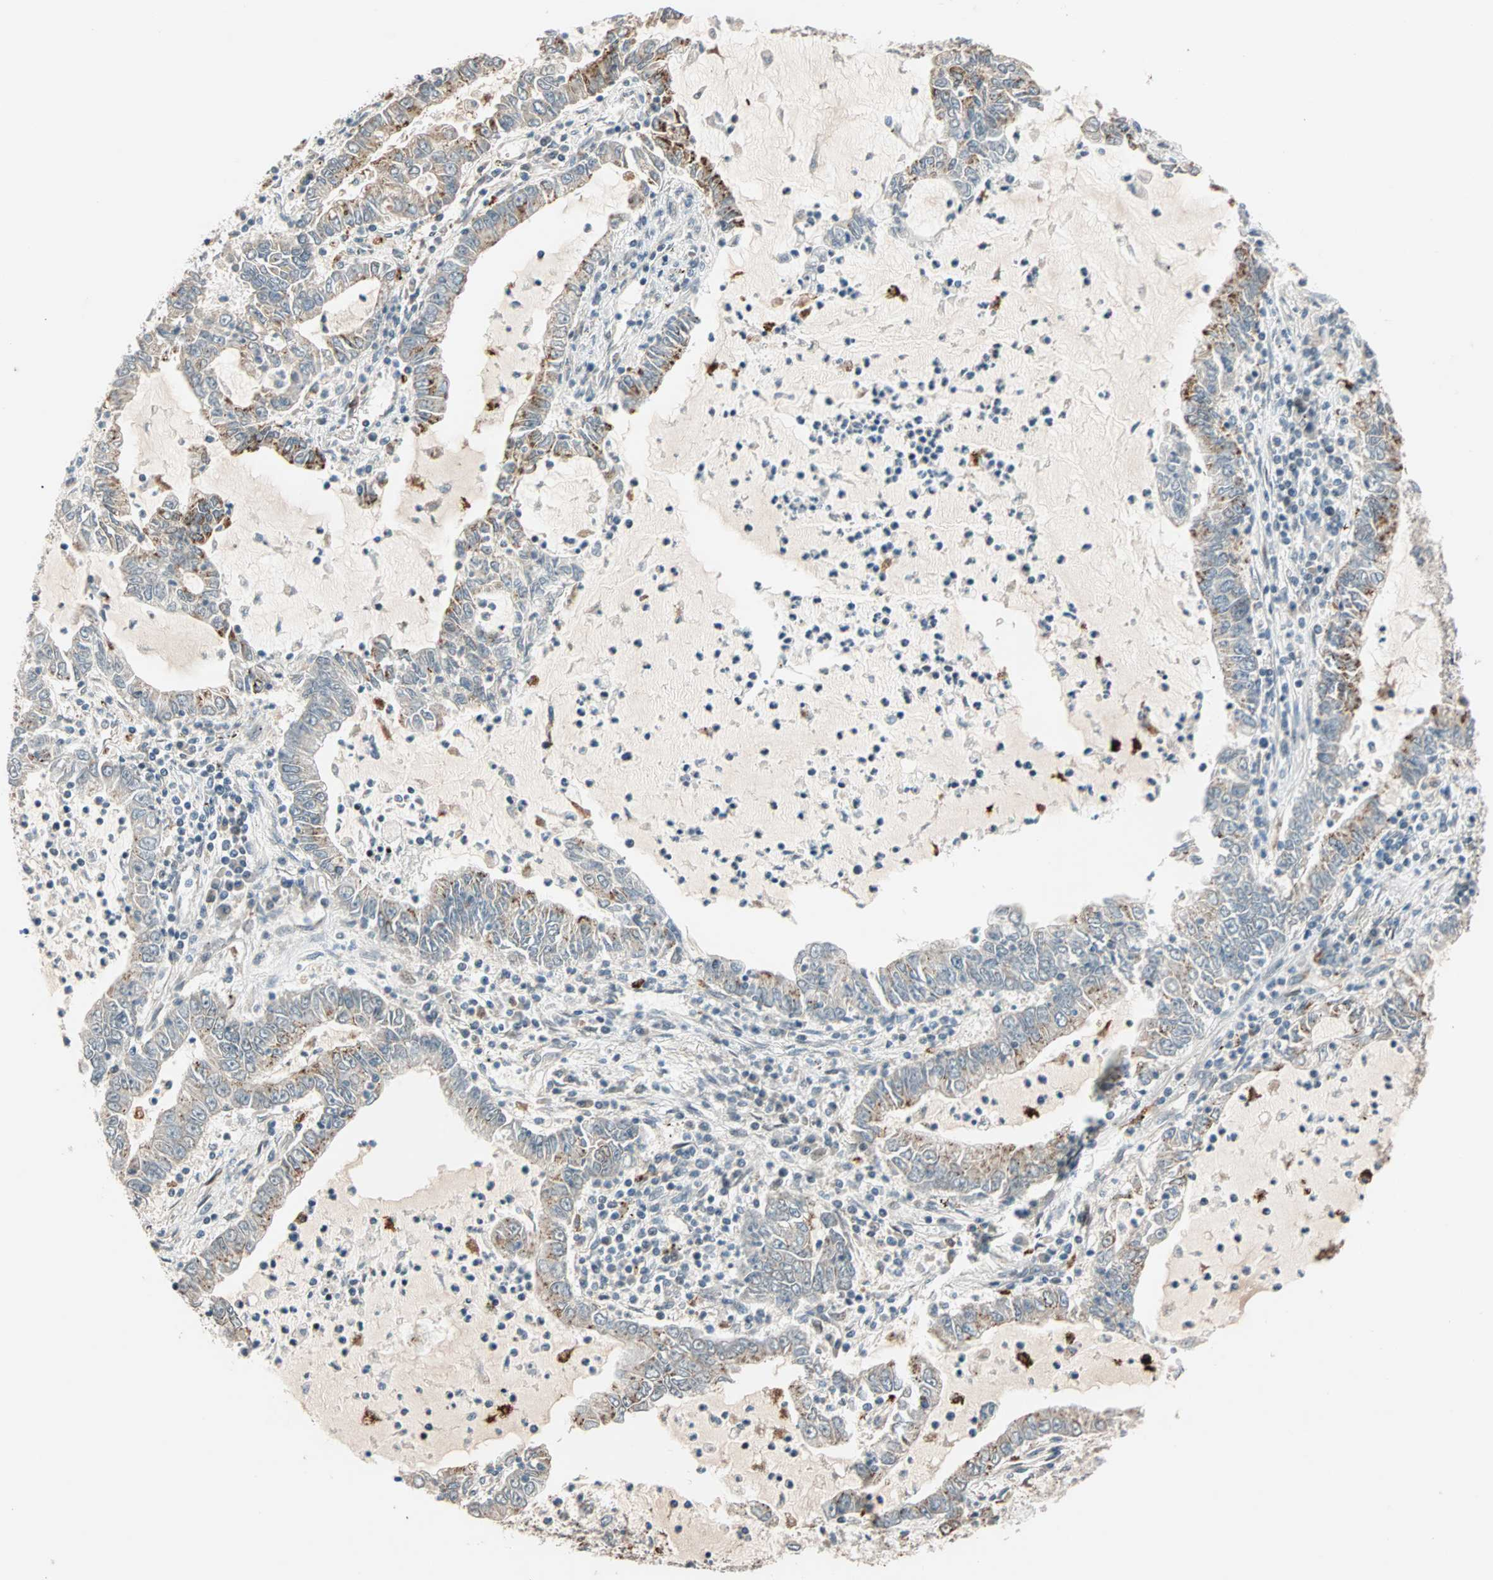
{"staining": {"intensity": "moderate", "quantity": ">75%", "location": "cytoplasmic/membranous"}, "tissue": "lung cancer", "cell_type": "Tumor cells", "image_type": "cancer", "snomed": [{"axis": "morphology", "description": "Adenocarcinoma, NOS"}, {"axis": "topography", "description": "Lung"}], "caption": "Adenocarcinoma (lung) stained with immunohistochemistry (IHC) displays moderate cytoplasmic/membranous staining in about >75% of tumor cells.", "gene": "HECW1", "patient": {"sex": "female", "age": 51}}